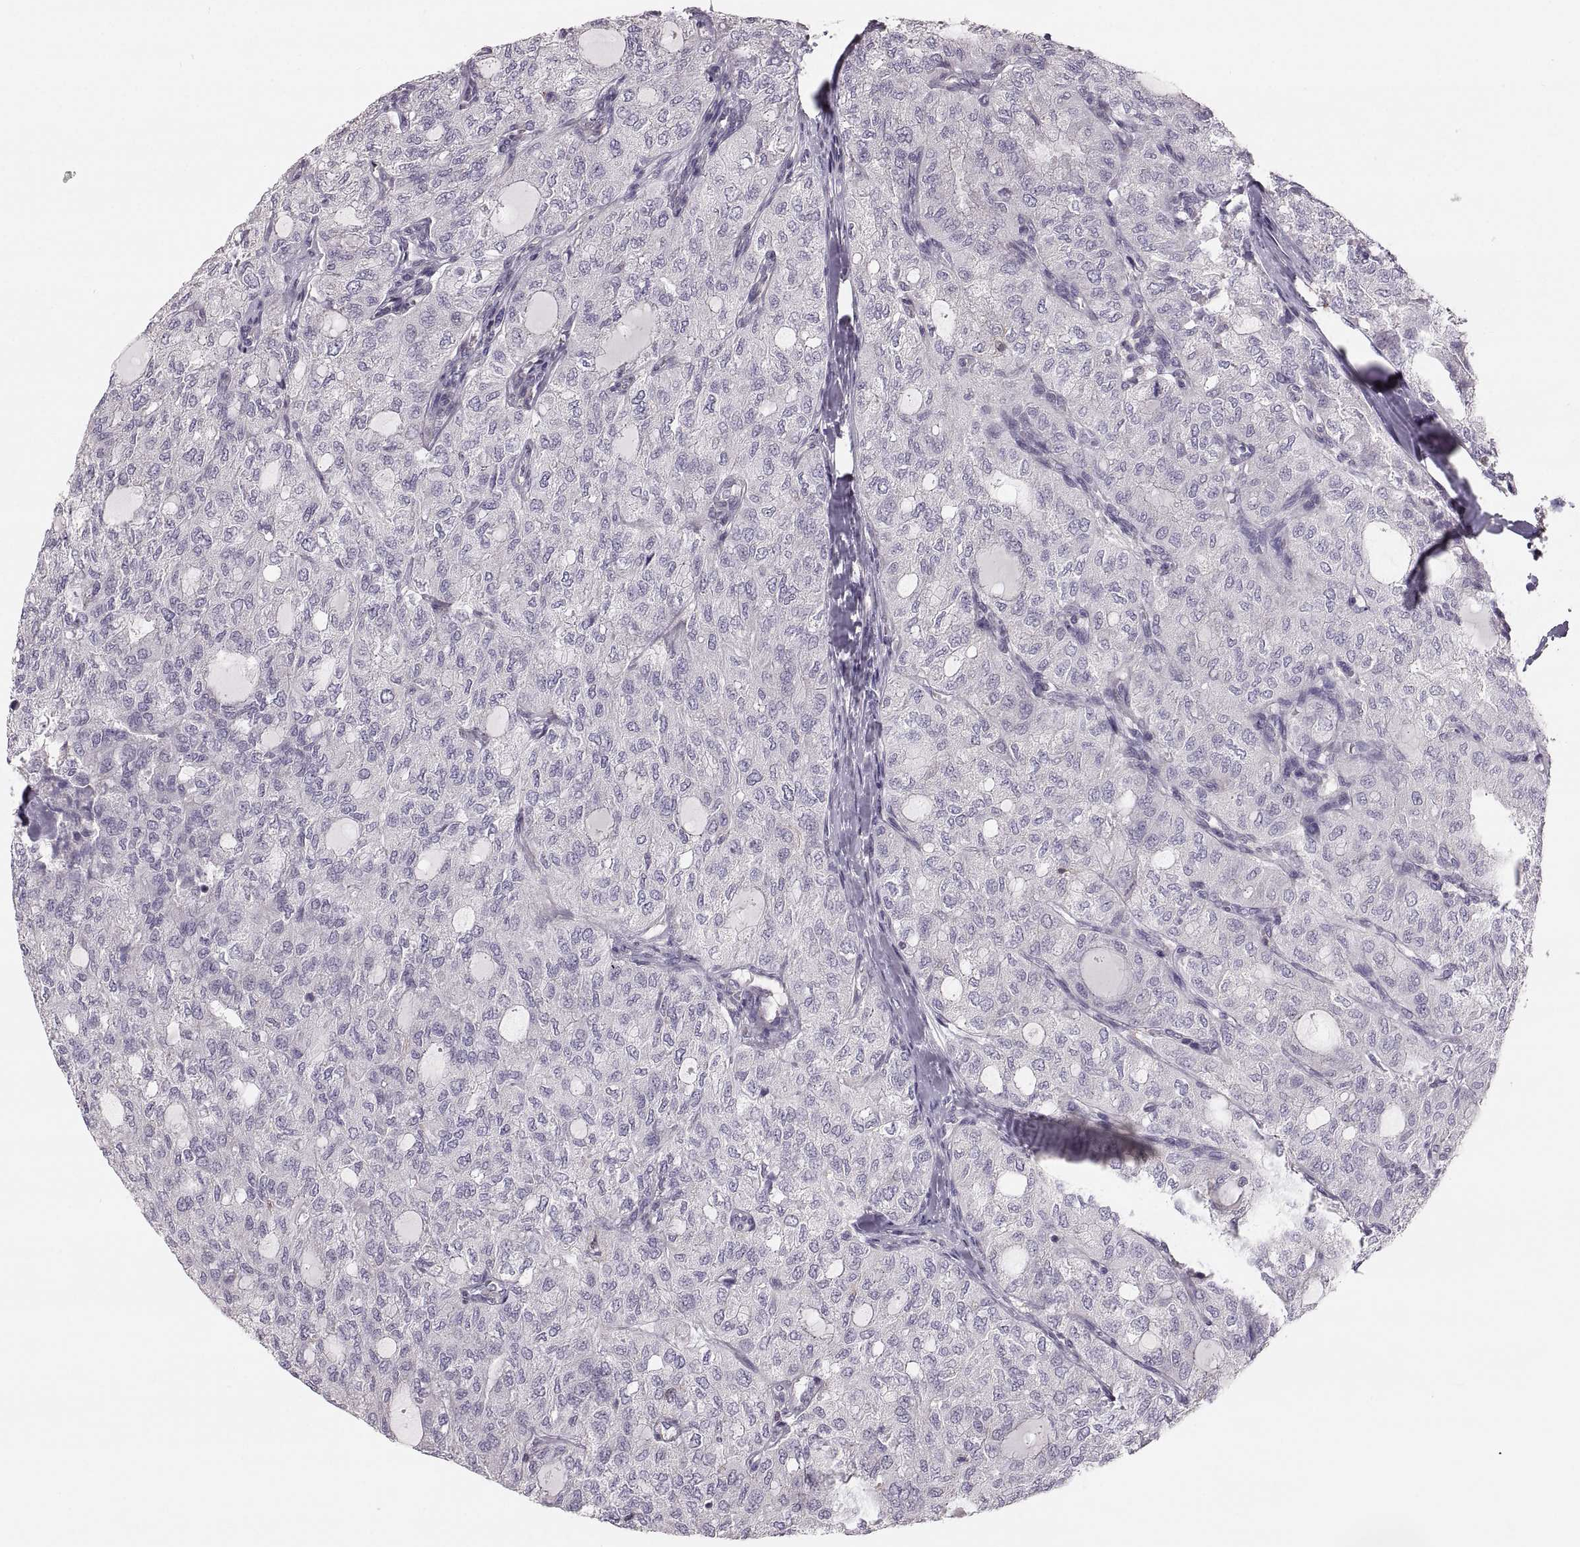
{"staining": {"intensity": "negative", "quantity": "none", "location": "none"}, "tissue": "thyroid cancer", "cell_type": "Tumor cells", "image_type": "cancer", "snomed": [{"axis": "morphology", "description": "Follicular adenoma carcinoma, NOS"}, {"axis": "topography", "description": "Thyroid gland"}], "caption": "Immunohistochemistry (IHC) of human thyroid cancer (follicular adenoma carcinoma) reveals no staining in tumor cells.", "gene": "RUNDC3A", "patient": {"sex": "male", "age": 75}}